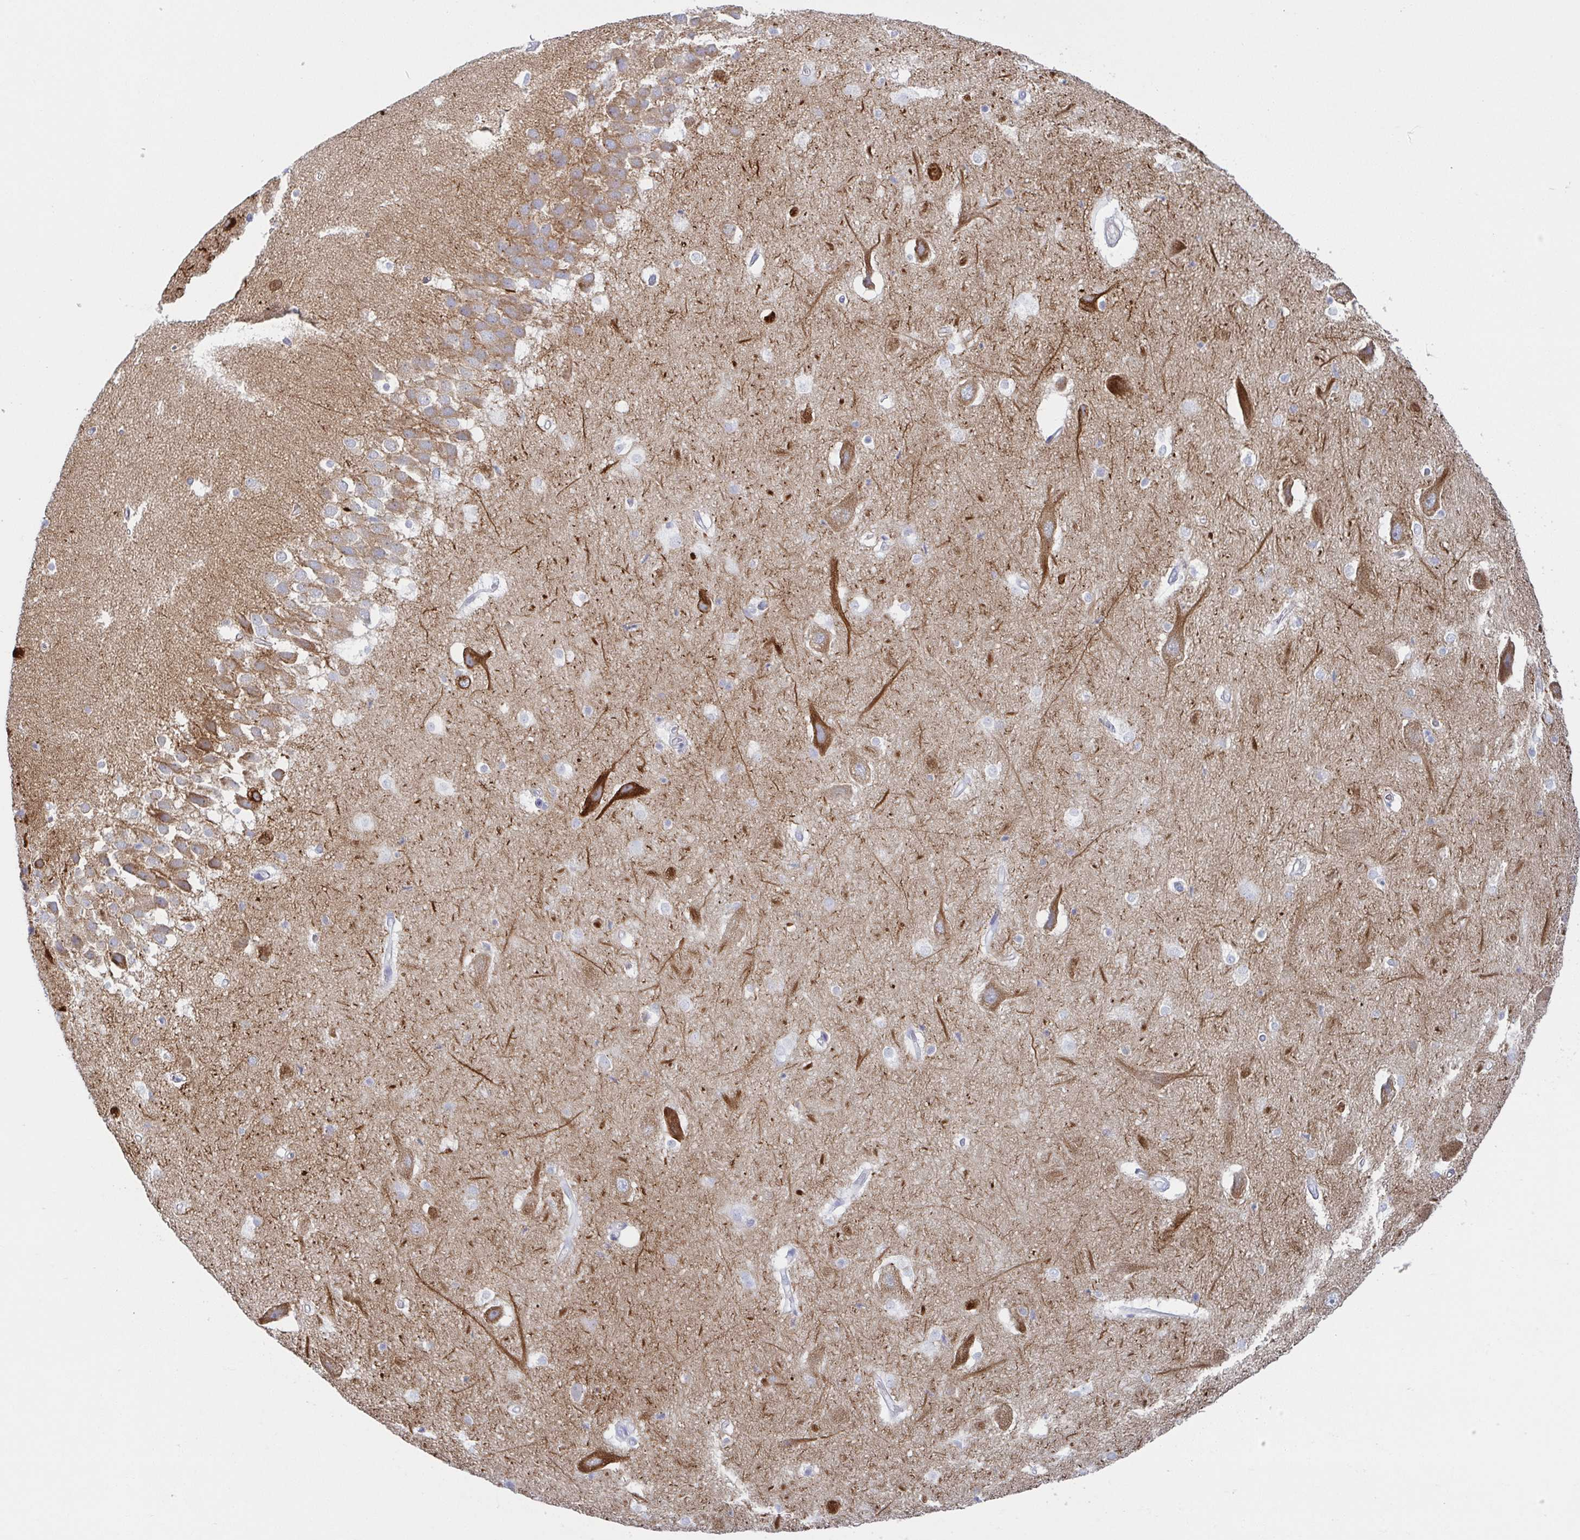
{"staining": {"intensity": "negative", "quantity": "none", "location": "none"}, "tissue": "hippocampus", "cell_type": "Glial cells", "image_type": "normal", "snomed": [{"axis": "morphology", "description": "Normal tissue, NOS"}, {"axis": "topography", "description": "Hippocampus"}], "caption": "Immunohistochemistry photomicrograph of normal hippocampus: hippocampus stained with DAB (3,3'-diaminobenzidine) exhibits no significant protein staining in glial cells. (DAB immunohistochemistry (IHC) with hematoxylin counter stain).", "gene": "DYNC1I1", "patient": {"sex": "male", "age": 26}}